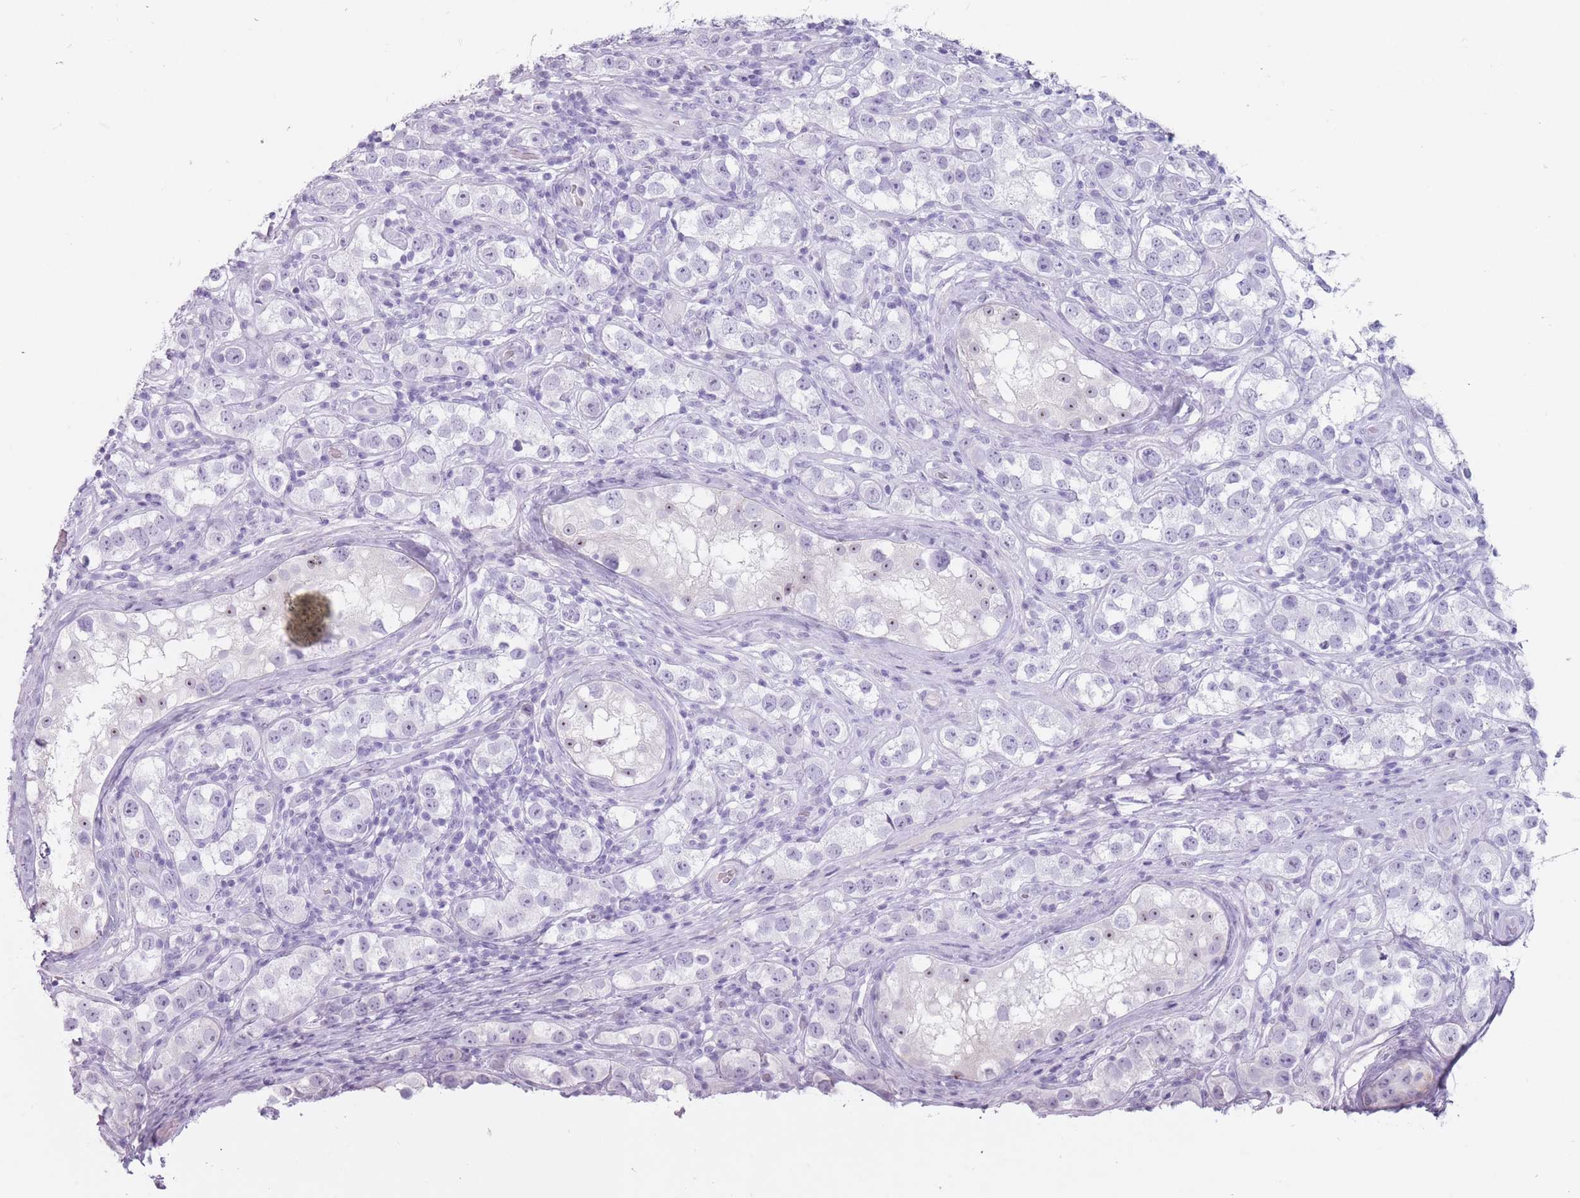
{"staining": {"intensity": "negative", "quantity": "none", "location": "none"}, "tissue": "testis cancer", "cell_type": "Tumor cells", "image_type": "cancer", "snomed": [{"axis": "morphology", "description": "Seminoma, NOS"}, {"axis": "topography", "description": "Testis"}], "caption": "Immunohistochemical staining of testis cancer (seminoma) demonstrates no significant staining in tumor cells.", "gene": "PNMA3", "patient": {"sex": "male", "age": 28}}